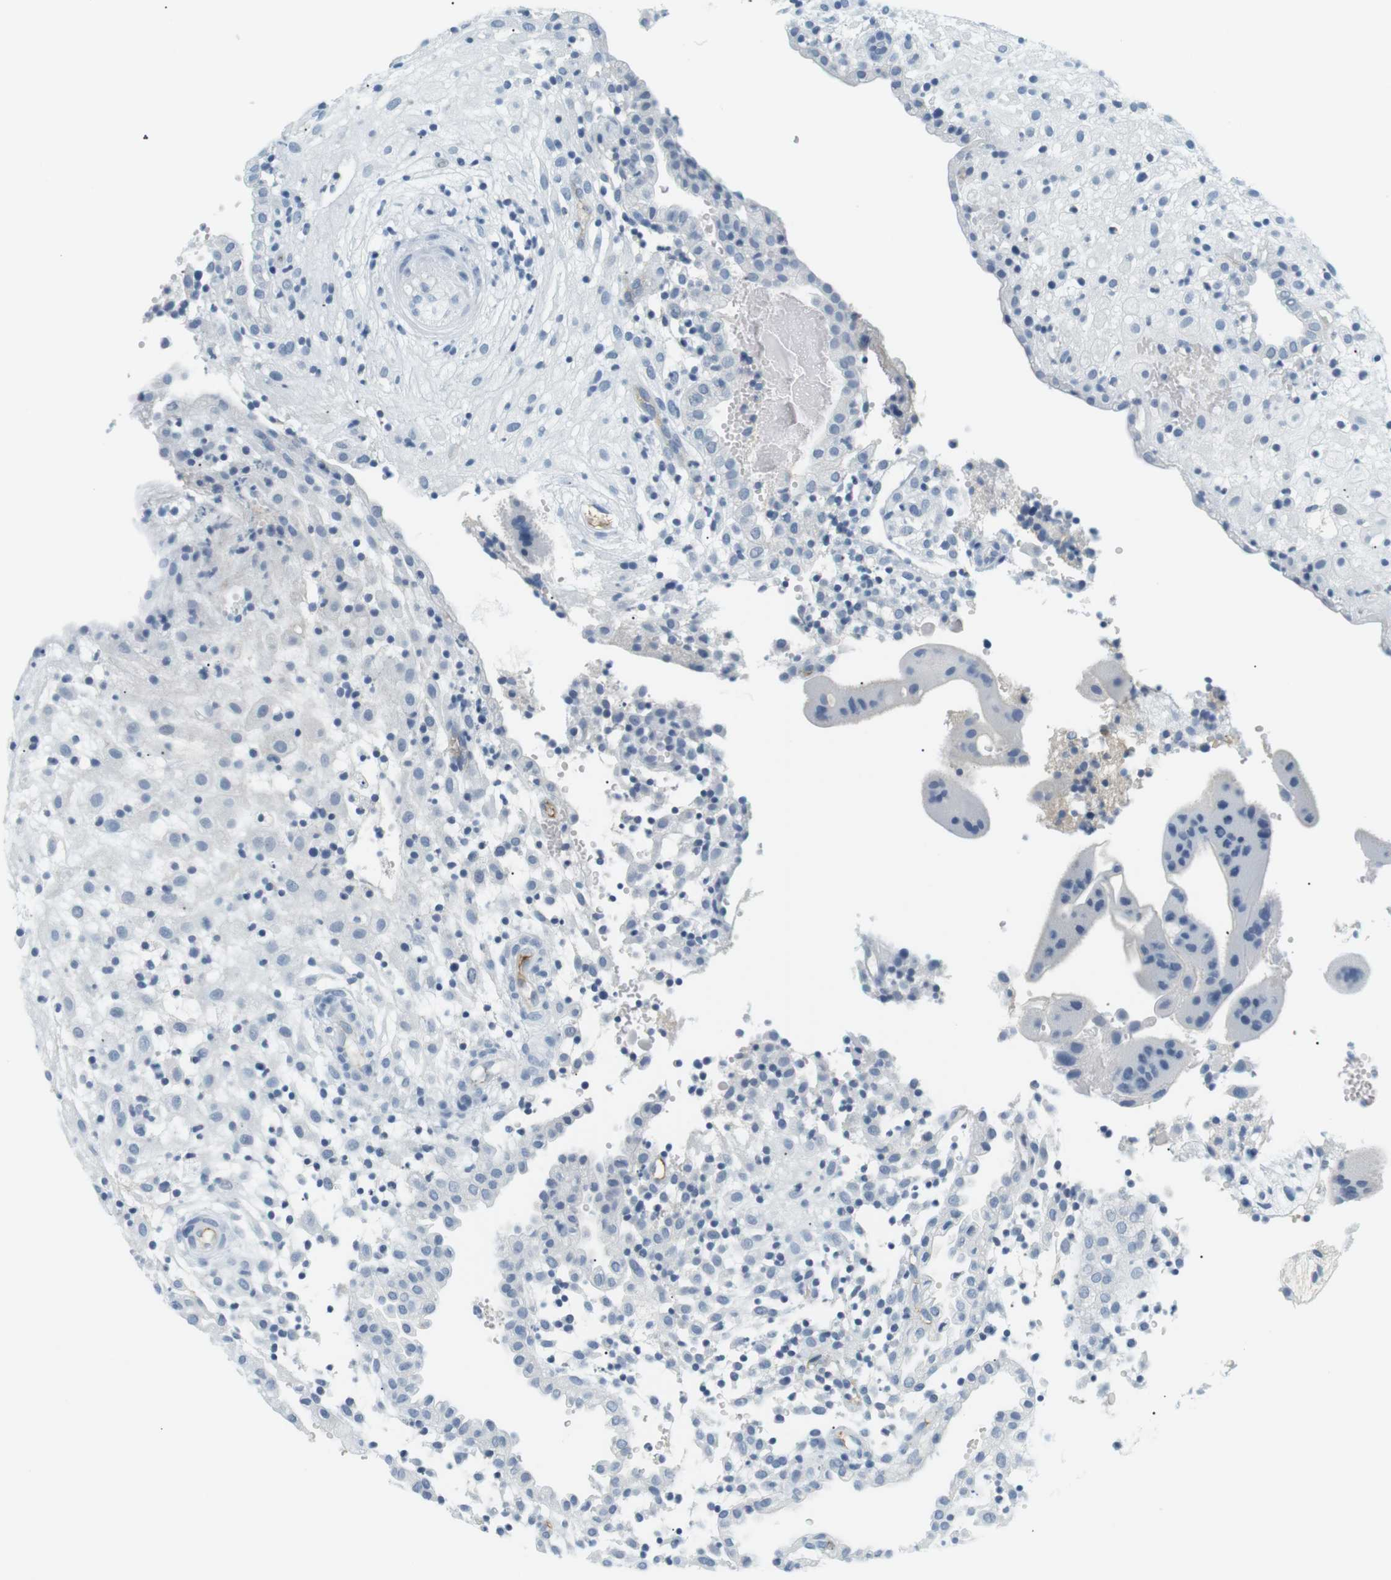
{"staining": {"intensity": "negative", "quantity": "none", "location": "none"}, "tissue": "placenta", "cell_type": "Decidual cells", "image_type": "normal", "snomed": [{"axis": "morphology", "description": "Normal tissue, NOS"}, {"axis": "topography", "description": "Placenta"}], "caption": "Immunohistochemical staining of normal human placenta shows no significant staining in decidual cells.", "gene": "APOB", "patient": {"sex": "female", "age": 18}}